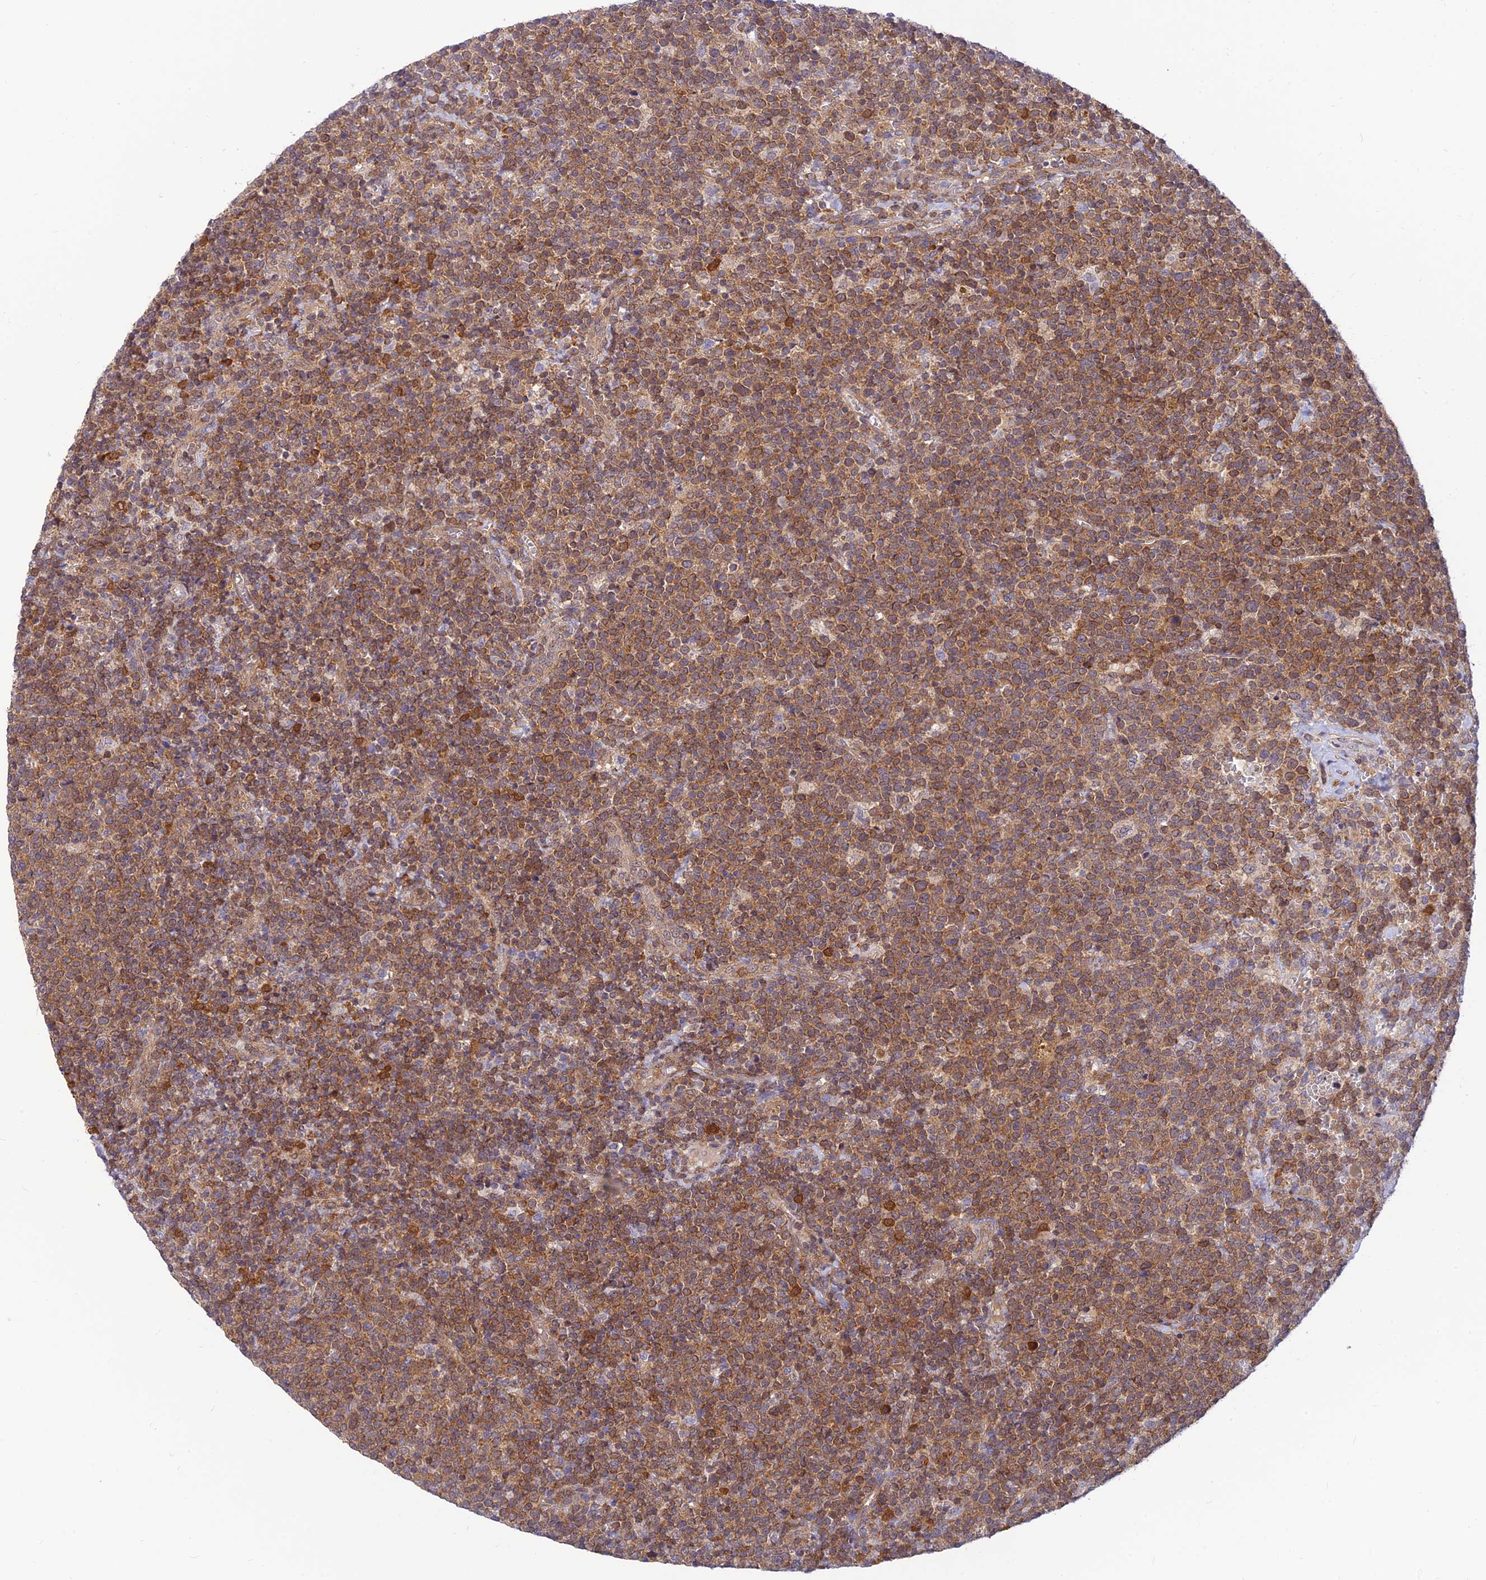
{"staining": {"intensity": "moderate", "quantity": ">75%", "location": "cytoplasmic/membranous"}, "tissue": "lymphoma", "cell_type": "Tumor cells", "image_type": "cancer", "snomed": [{"axis": "morphology", "description": "Malignant lymphoma, non-Hodgkin's type, High grade"}, {"axis": "topography", "description": "Lymph node"}], "caption": "Protein analysis of malignant lymphoma, non-Hodgkin's type (high-grade) tissue displays moderate cytoplasmic/membranous staining in about >75% of tumor cells. (Brightfield microscopy of DAB IHC at high magnification).", "gene": "LYSMD2", "patient": {"sex": "male", "age": 61}}